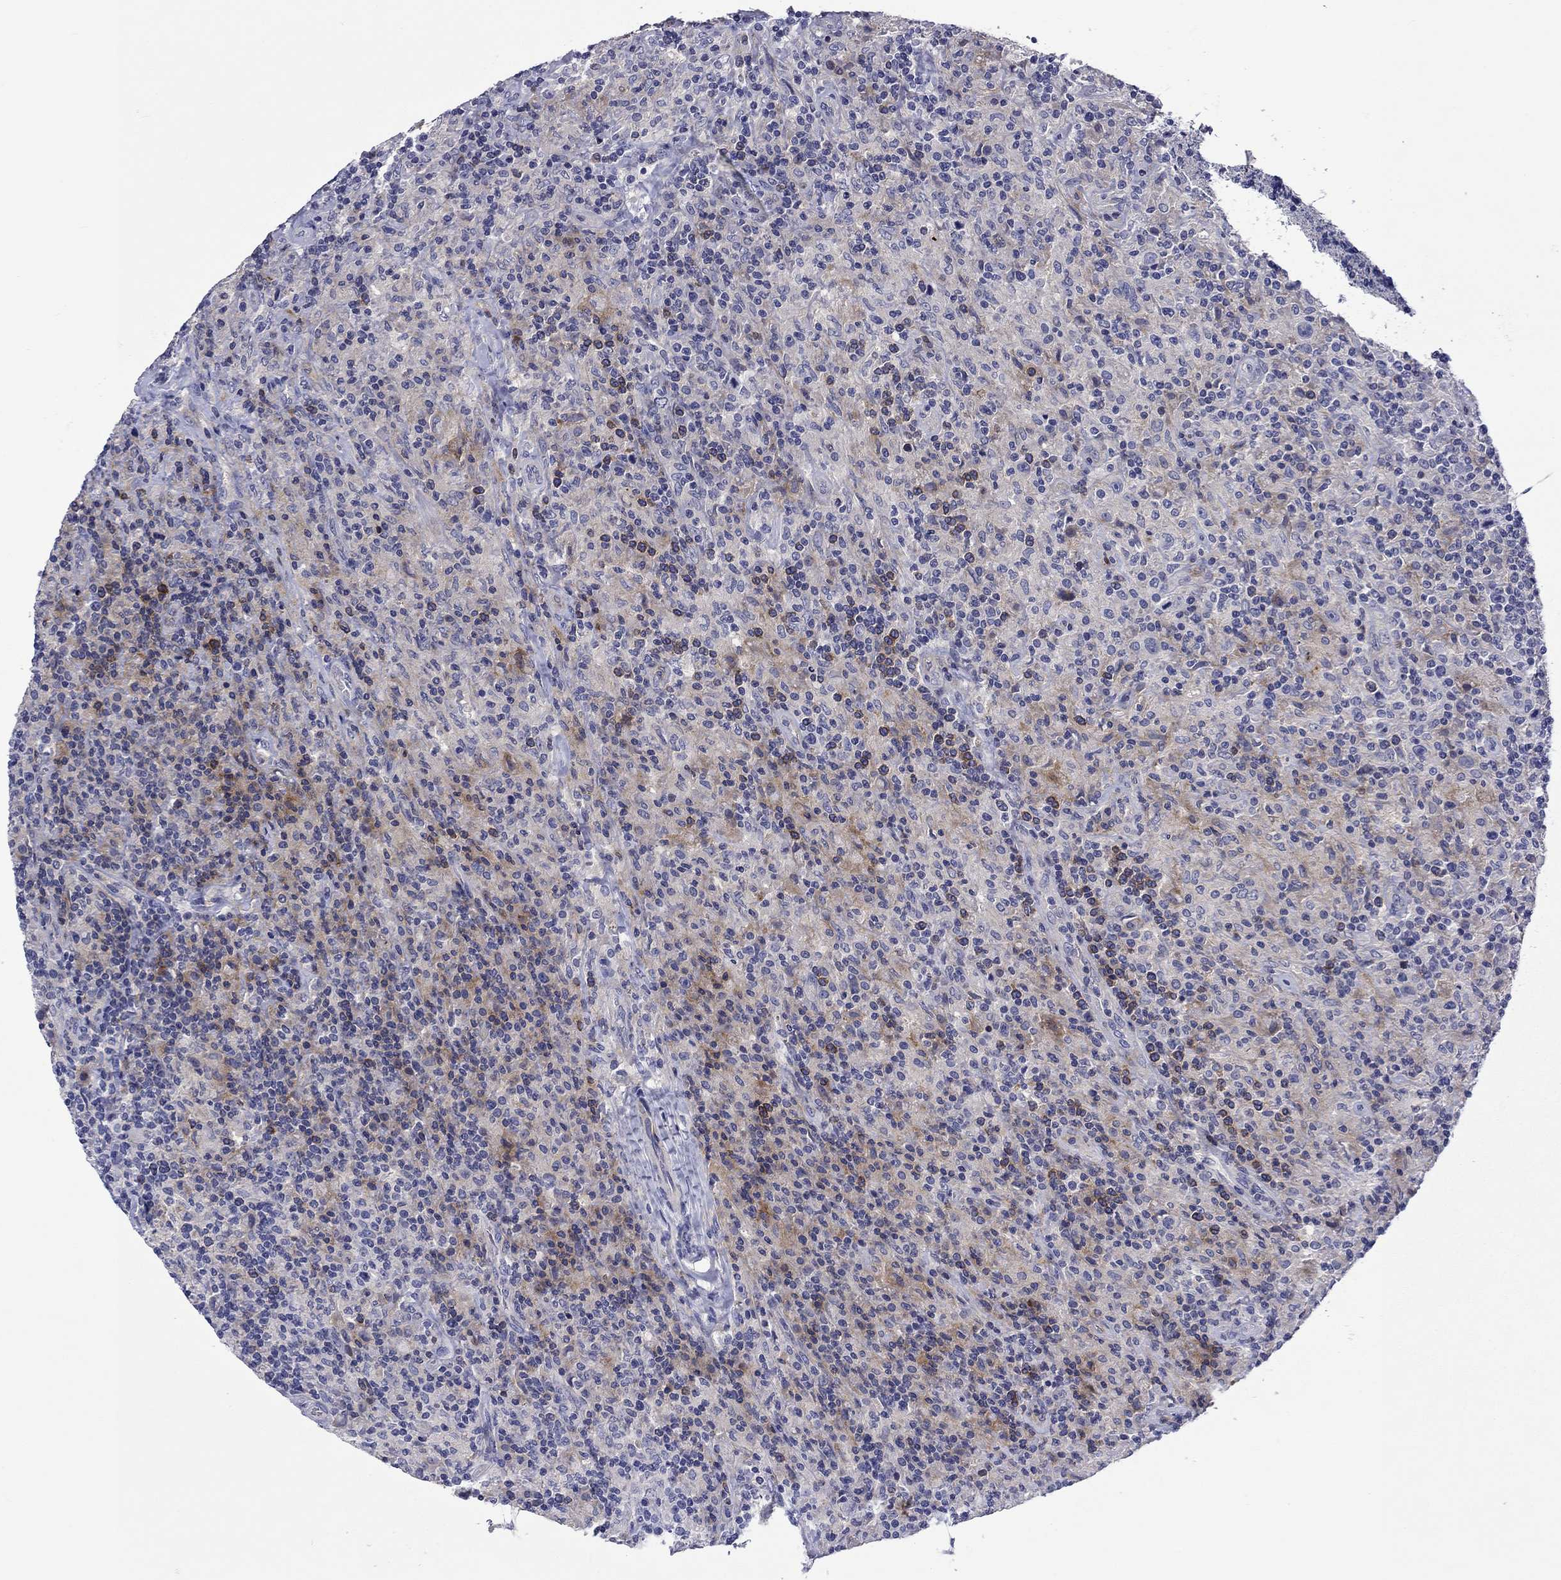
{"staining": {"intensity": "negative", "quantity": "none", "location": "none"}, "tissue": "lymphoma", "cell_type": "Tumor cells", "image_type": "cancer", "snomed": [{"axis": "morphology", "description": "Hodgkin's disease, NOS"}, {"axis": "topography", "description": "Lymph node"}], "caption": "A micrograph of human lymphoma is negative for staining in tumor cells. (DAB immunohistochemistry (IHC), high magnification).", "gene": "CNDP1", "patient": {"sex": "male", "age": 70}}